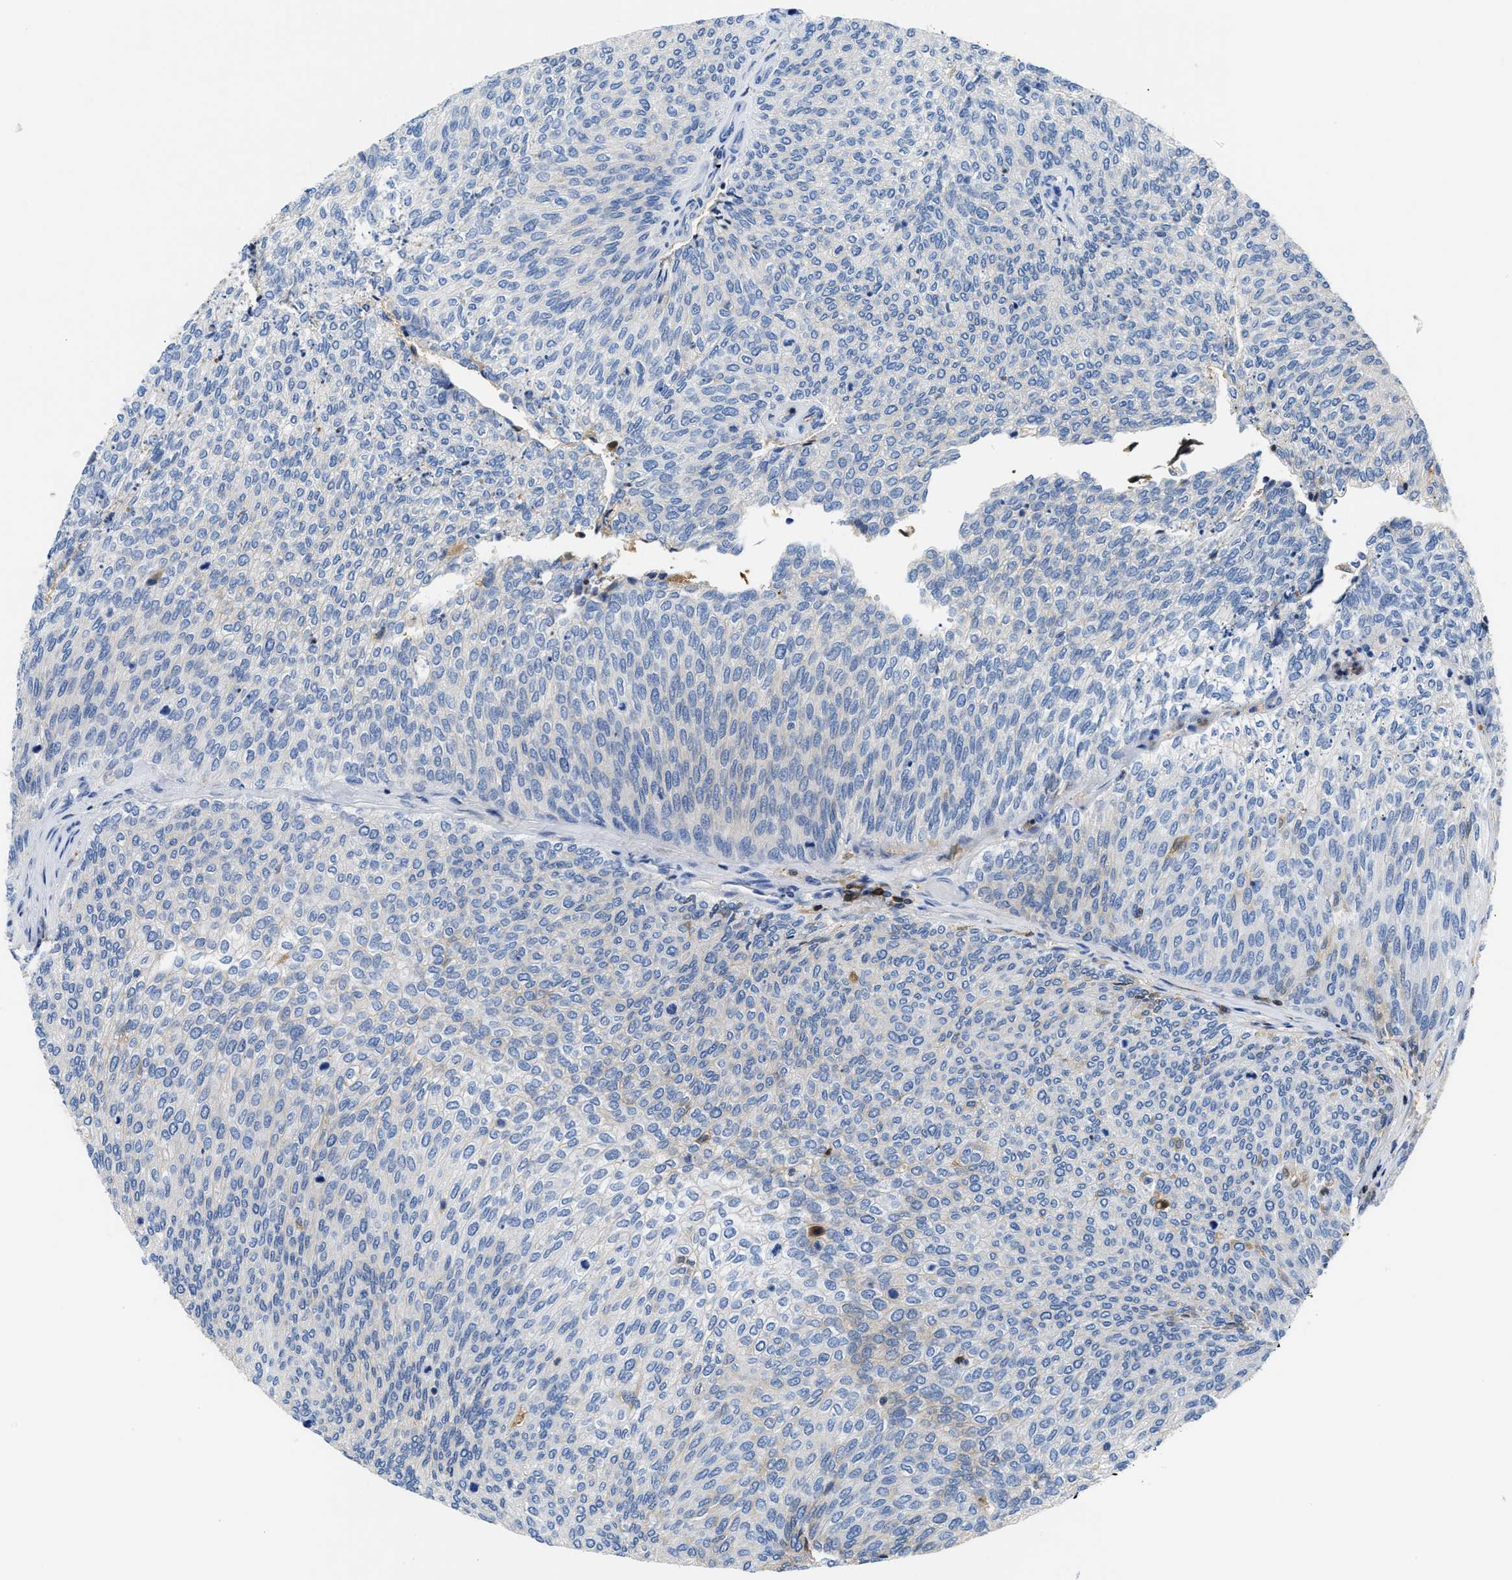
{"staining": {"intensity": "negative", "quantity": "none", "location": "none"}, "tissue": "urothelial cancer", "cell_type": "Tumor cells", "image_type": "cancer", "snomed": [{"axis": "morphology", "description": "Urothelial carcinoma, Low grade"}, {"axis": "topography", "description": "Urinary bladder"}], "caption": "An image of human urothelial cancer is negative for staining in tumor cells.", "gene": "GC", "patient": {"sex": "female", "age": 79}}